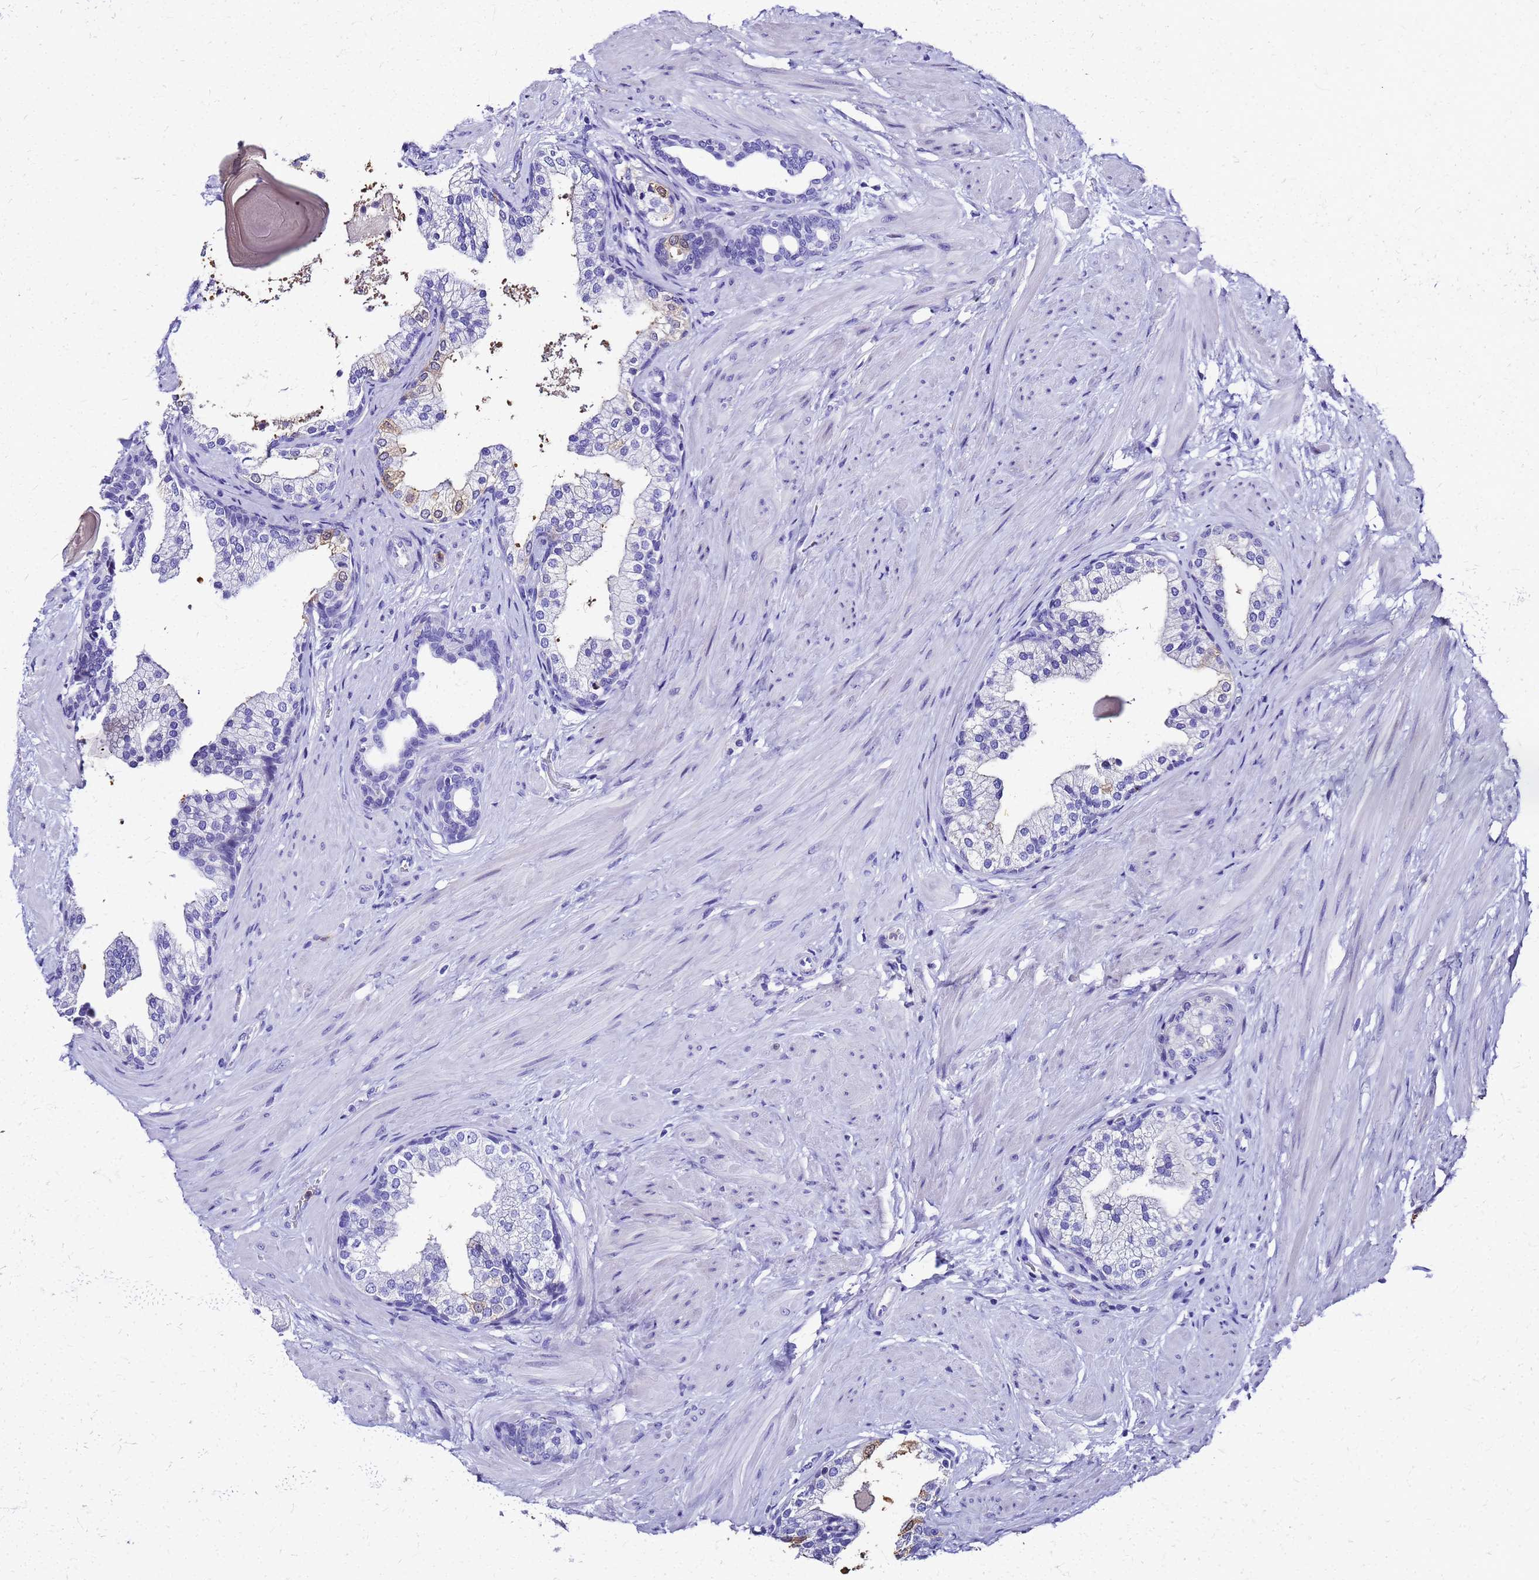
{"staining": {"intensity": "negative", "quantity": "none", "location": "none"}, "tissue": "prostate", "cell_type": "Glandular cells", "image_type": "normal", "snomed": [{"axis": "morphology", "description": "Normal tissue, NOS"}, {"axis": "topography", "description": "Prostate"}], "caption": "Glandular cells are negative for protein expression in normal human prostate.", "gene": "SMIM21", "patient": {"sex": "male", "age": 48}}